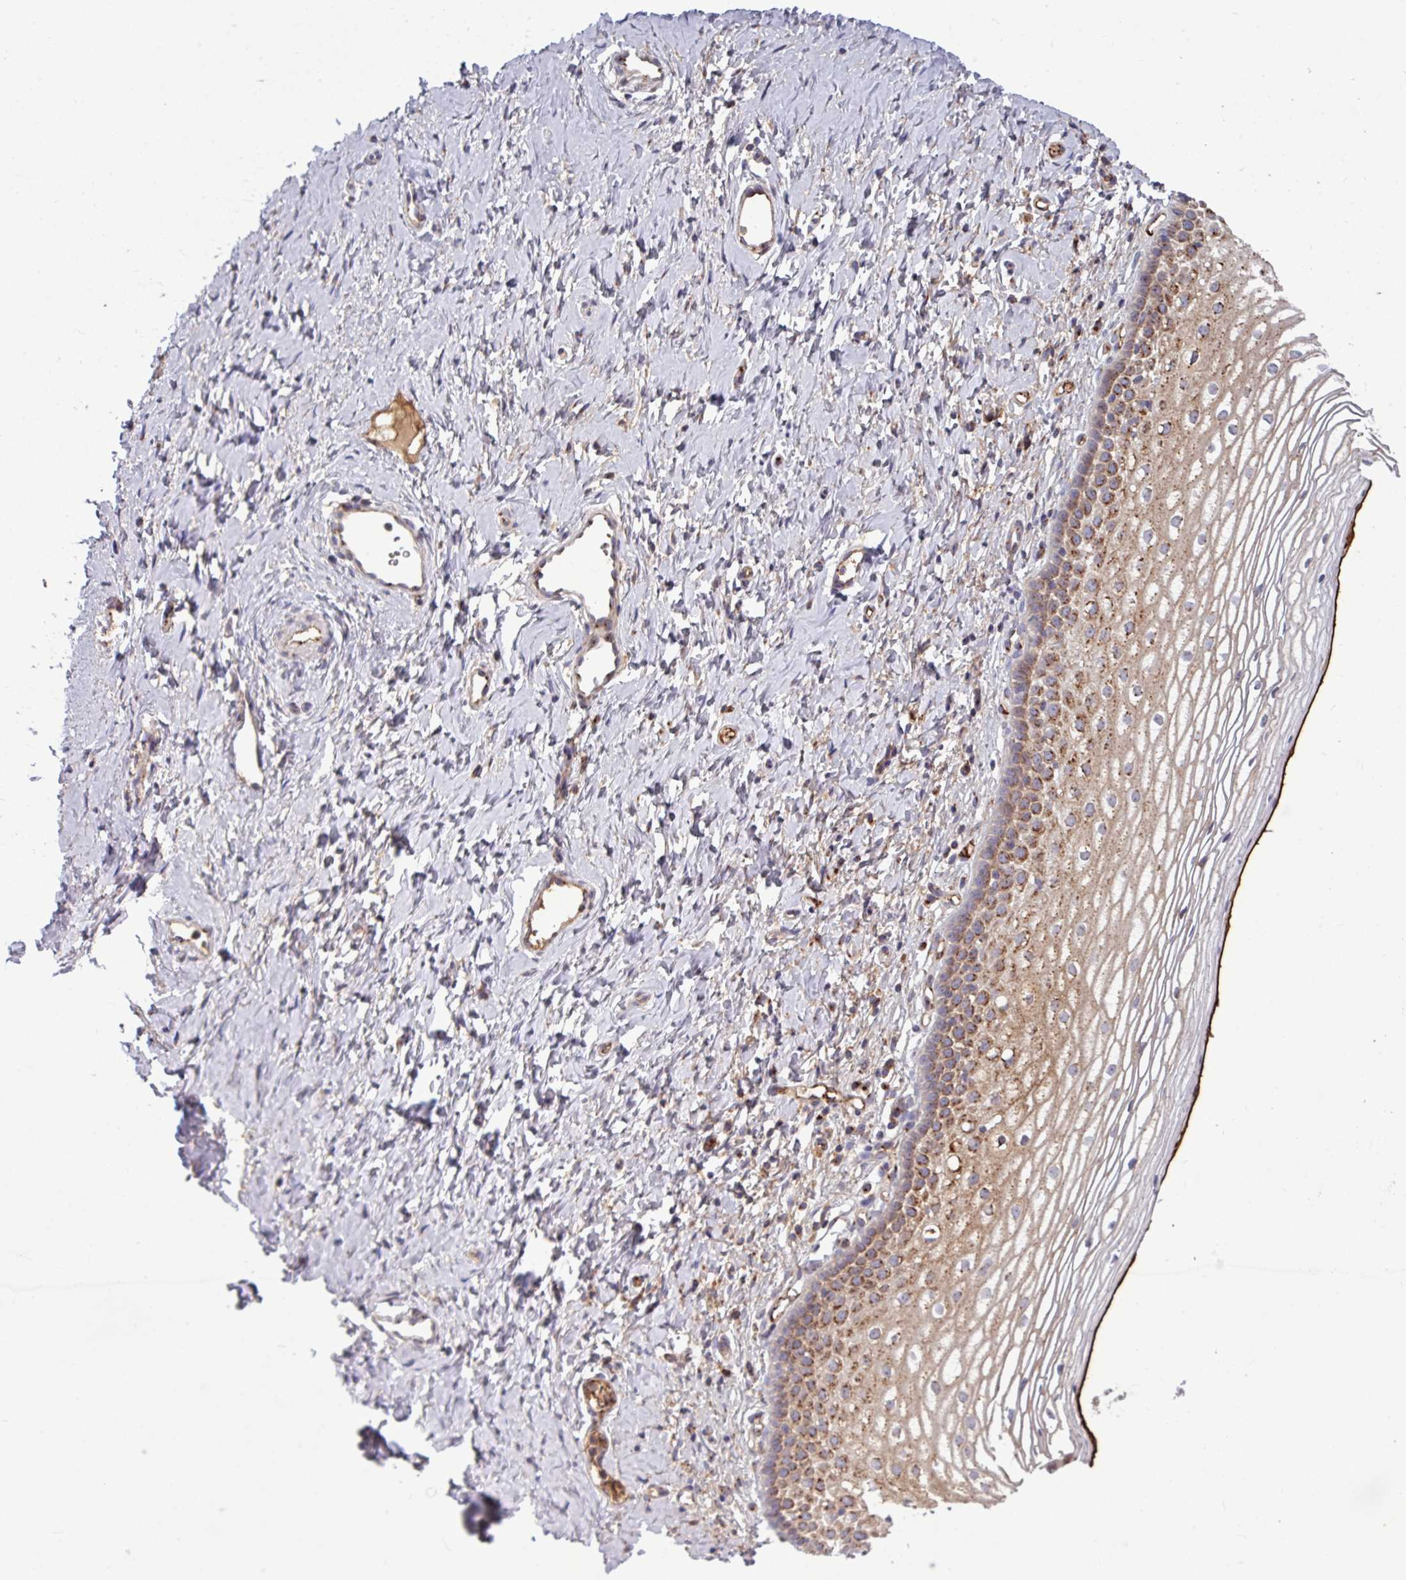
{"staining": {"intensity": "moderate", "quantity": ">75%", "location": "cytoplasmic/membranous"}, "tissue": "vagina", "cell_type": "Squamous epithelial cells", "image_type": "normal", "snomed": [{"axis": "morphology", "description": "Normal tissue, NOS"}, {"axis": "topography", "description": "Vagina"}], "caption": "Moderate cytoplasmic/membranous protein staining is appreciated in about >75% of squamous epithelial cells in vagina. (DAB = brown stain, brightfield microscopy at high magnification).", "gene": "LSM12", "patient": {"sex": "female", "age": 56}}